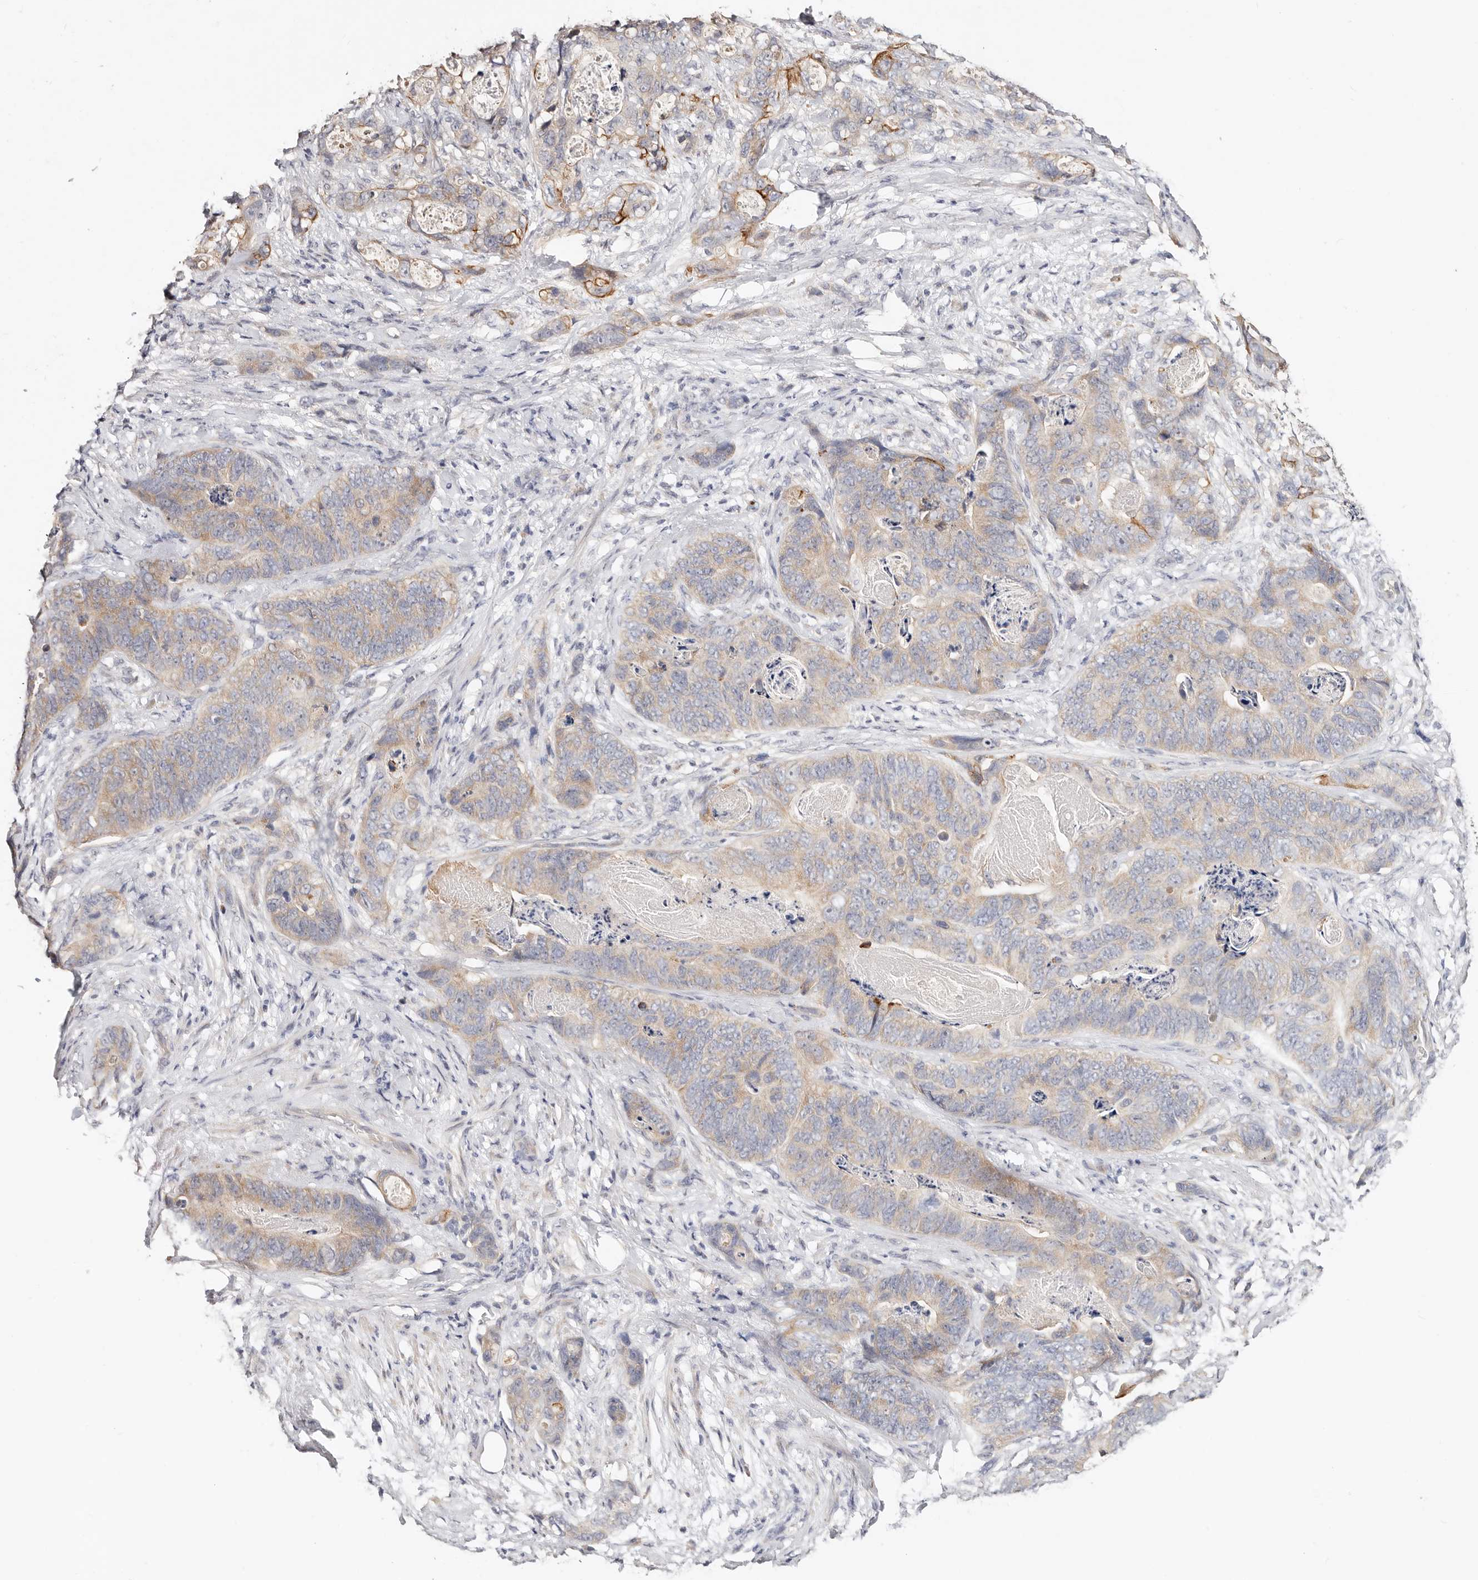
{"staining": {"intensity": "moderate", "quantity": "<25%", "location": "cytoplasmic/membranous"}, "tissue": "stomach cancer", "cell_type": "Tumor cells", "image_type": "cancer", "snomed": [{"axis": "morphology", "description": "Normal tissue, NOS"}, {"axis": "morphology", "description": "Adenocarcinoma, NOS"}, {"axis": "topography", "description": "Stomach"}], "caption": "Stomach cancer (adenocarcinoma) stained for a protein (brown) reveals moderate cytoplasmic/membranous positive staining in approximately <25% of tumor cells.", "gene": "VIPAS39", "patient": {"sex": "female", "age": 89}}